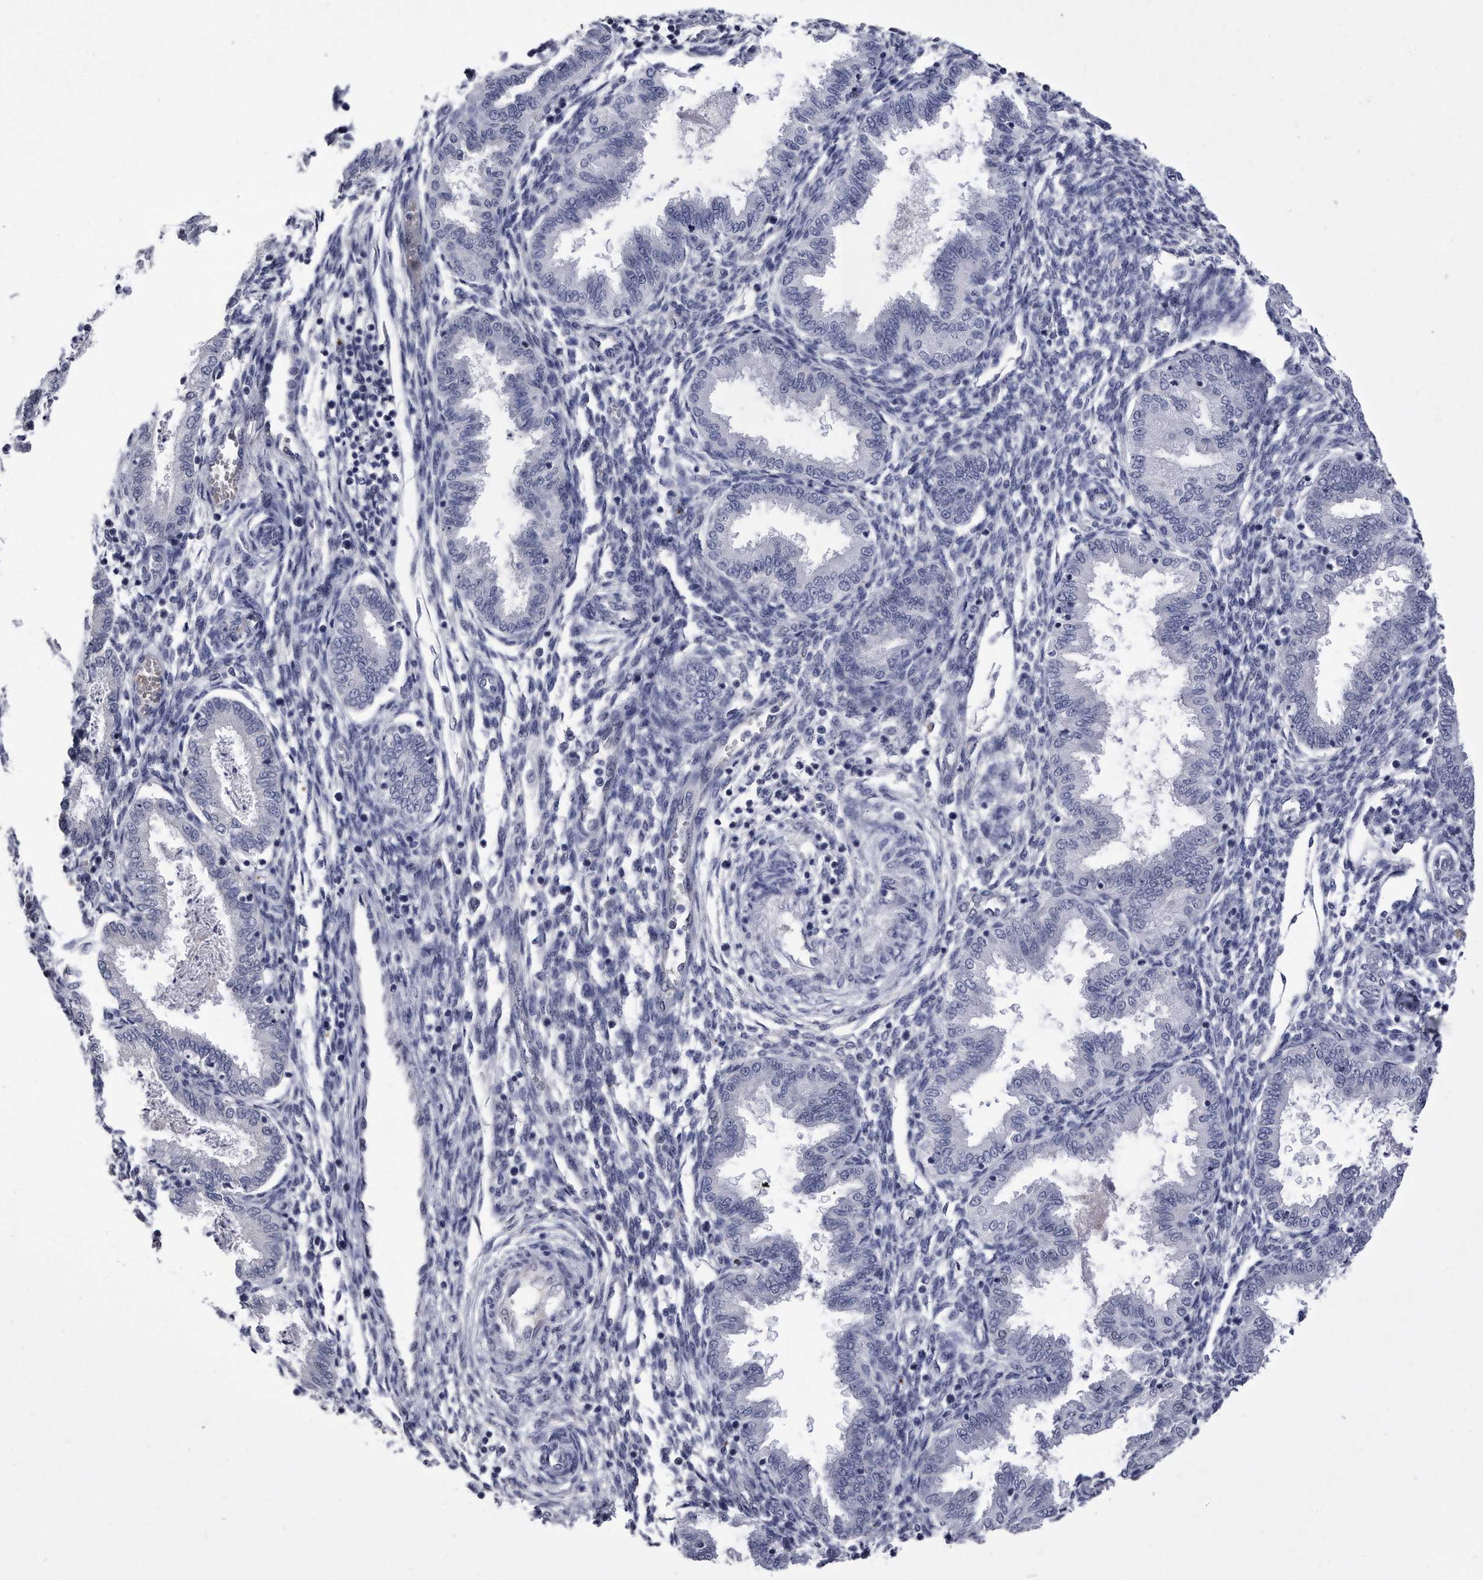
{"staining": {"intensity": "negative", "quantity": "none", "location": "none"}, "tissue": "endometrium", "cell_type": "Cells in endometrial stroma", "image_type": "normal", "snomed": [{"axis": "morphology", "description": "Normal tissue, NOS"}, {"axis": "topography", "description": "Endometrium"}], "caption": "The immunohistochemistry micrograph has no significant positivity in cells in endometrial stroma of endometrium. Nuclei are stained in blue.", "gene": "KCTD8", "patient": {"sex": "female", "age": 33}}